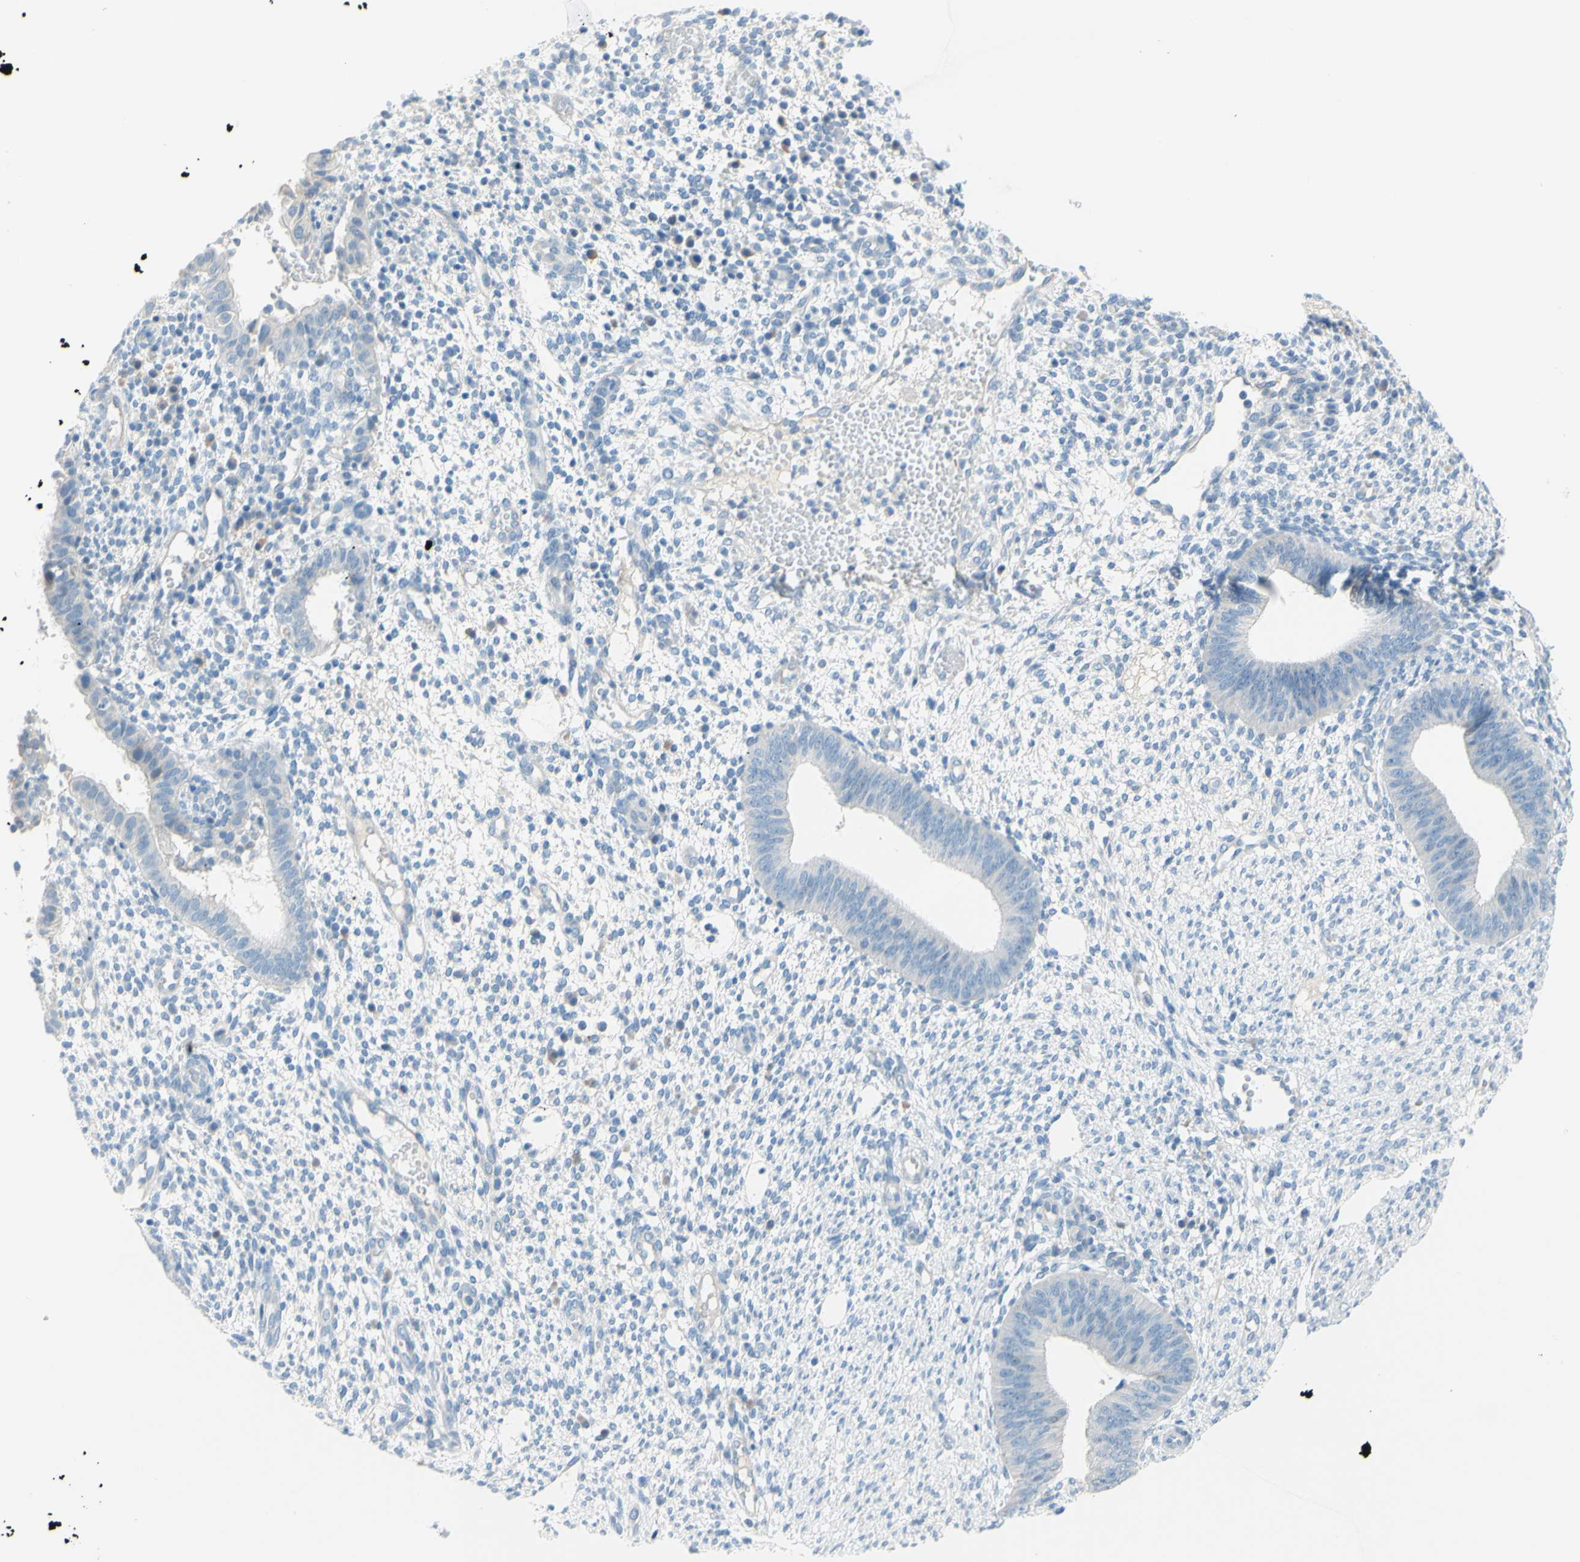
{"staining": {"intensity": "negative", "quantity": "none", "location": "none"}, "tissue": "endometrium", "cell_type": "Cells in endometrial stroma", "image_type": "normal", "snomed": [{"axis": "morphology", "description": "Normal tissue, NOS"}, {"axis": "topography", "description": "Endometrium"}], "caption": "An image of human endometrium is negative for staining in cells in endometrial stroma. (Brightfield microscopy of DAB (3,3'-diaminobenzidine) IHC at high magnification).", "gene": "SLC1A2", "patient": {"sex": "female", "age": 35}}